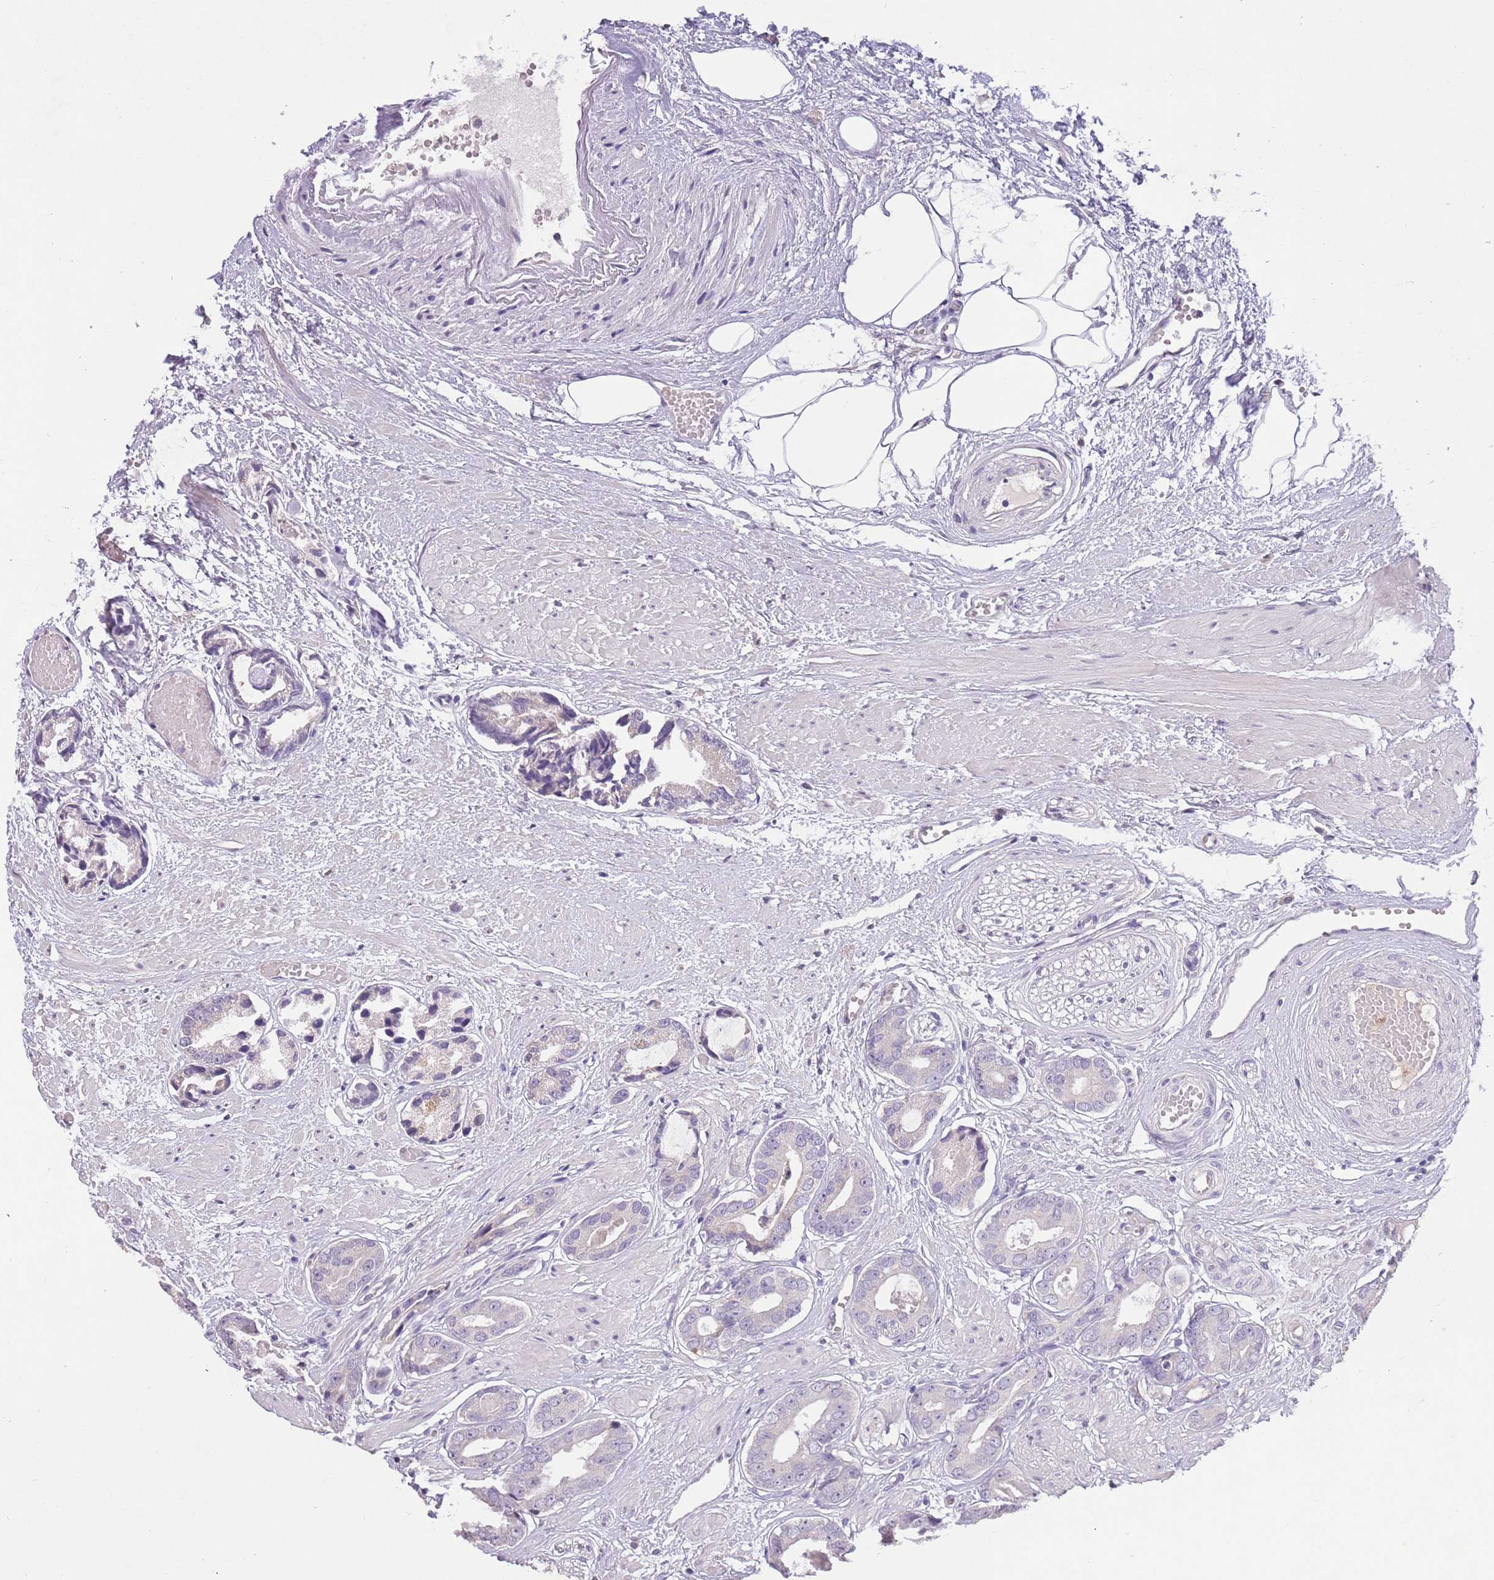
{"staining": {"intensity": "negative", "quantity": "none", "location": "none"}, "tissue": "prostate cancer", "cell_type": "Tumor cells", "image_type": "cancer", "snomed": [{"axis": "morphology", "description": "Adenocarcinoma, Low grade"}, {"axis": "topography", "description": "Prostate"}], "caption": "Immunohistochemistry histopathology image of human adenocarcinoma (low-grade) (prostate) stained for a protein (brown), which exhibits no positivity in tumor cells.", "gene": "ZNF658", "patient": {"sex": "male", "age": 64}}